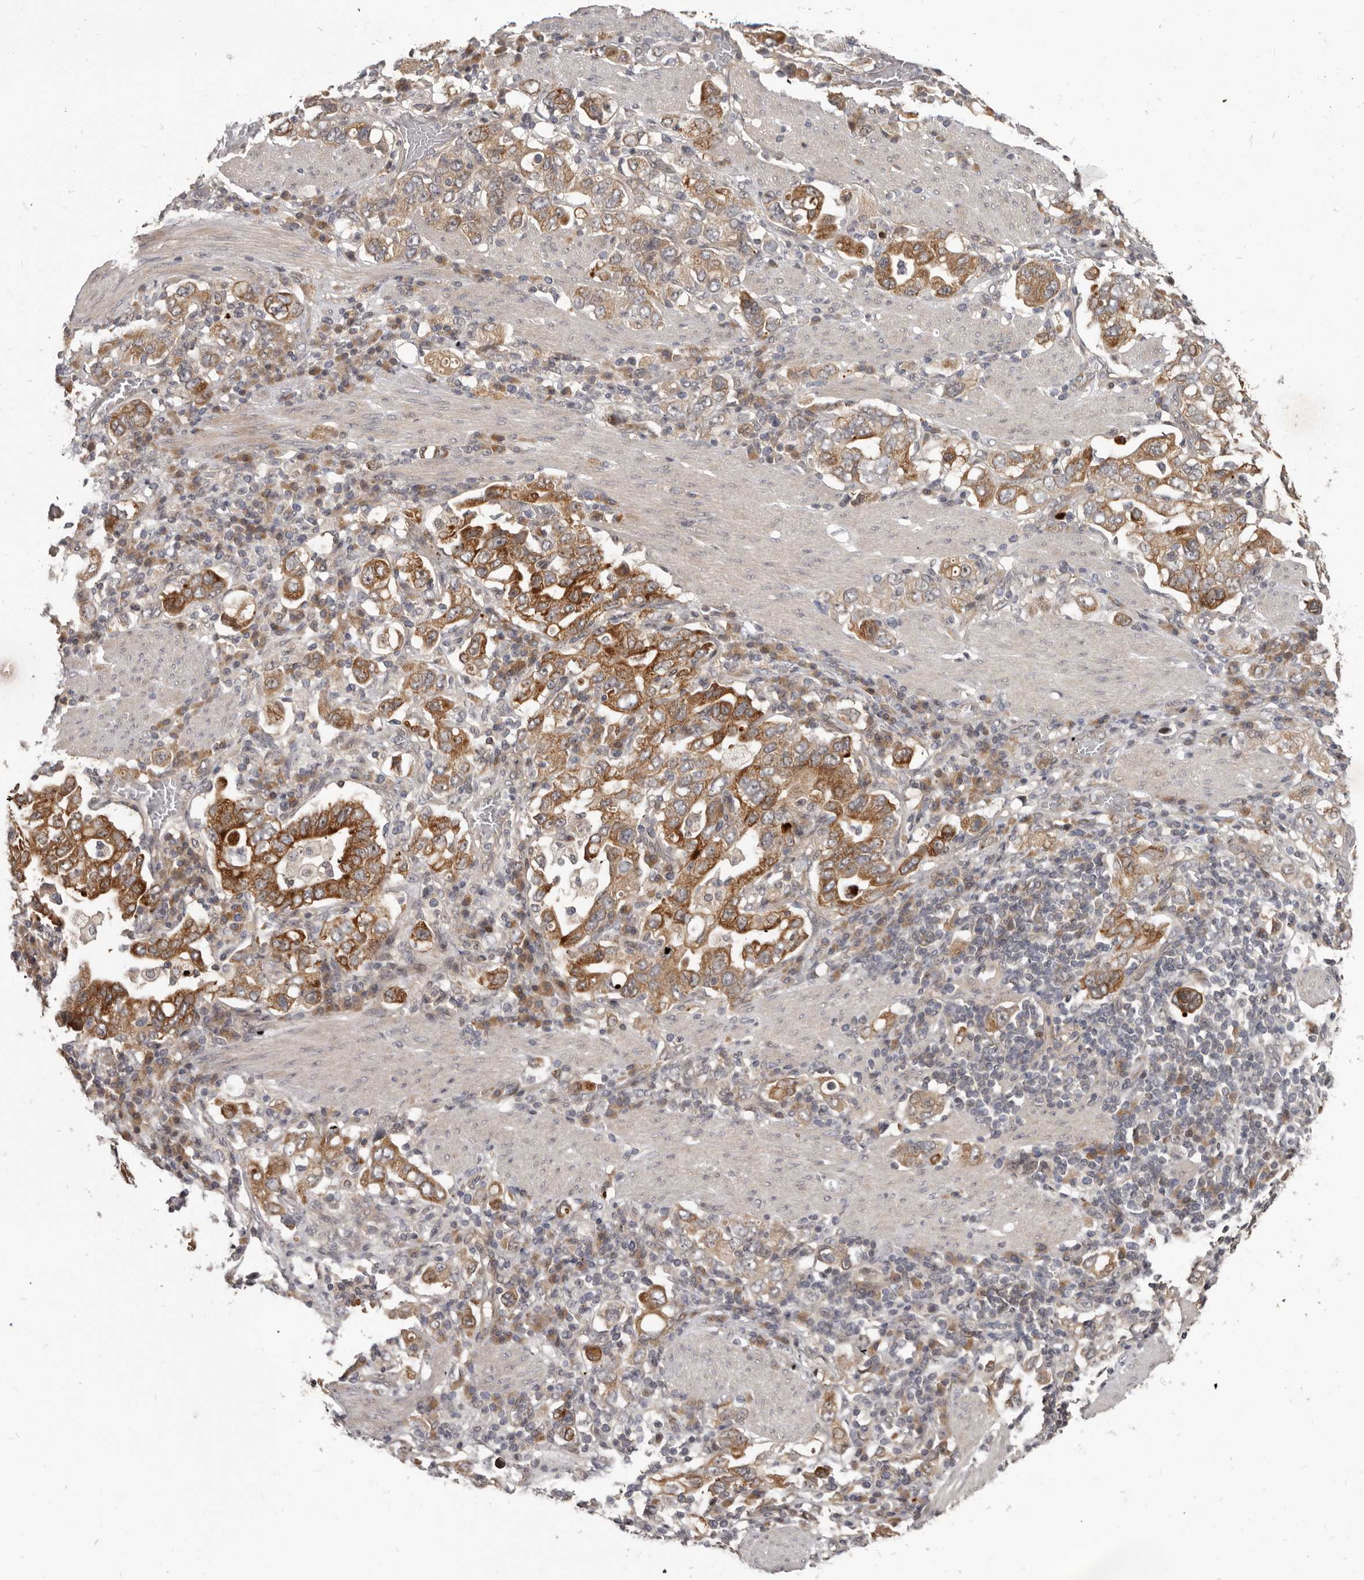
{"staining": {"intensity": "strong", "quantity": ">75%", "location": "cytoplasmic/membranous"}, "tissue": "stomach cancer", "cell_type": "Tumor cells", "image_type": "cancer", "snomed": [{"axis": "morphology", "description": "Adenocarcinoma, NOS"}, {"axis": "topography", "description": "Stomach, upper"}], "caption": "This histopathology image demonstrates stomach adenocarcinoma stained with immunohistochemistry (IHC) to label a protein in brown. The cytoplasmic/membranous of tumor cells show strong positivity for the protein. Nuclei are counter-stained blue.", "gene": "BAD", "patient": {"sex": "male", "age": 62}}